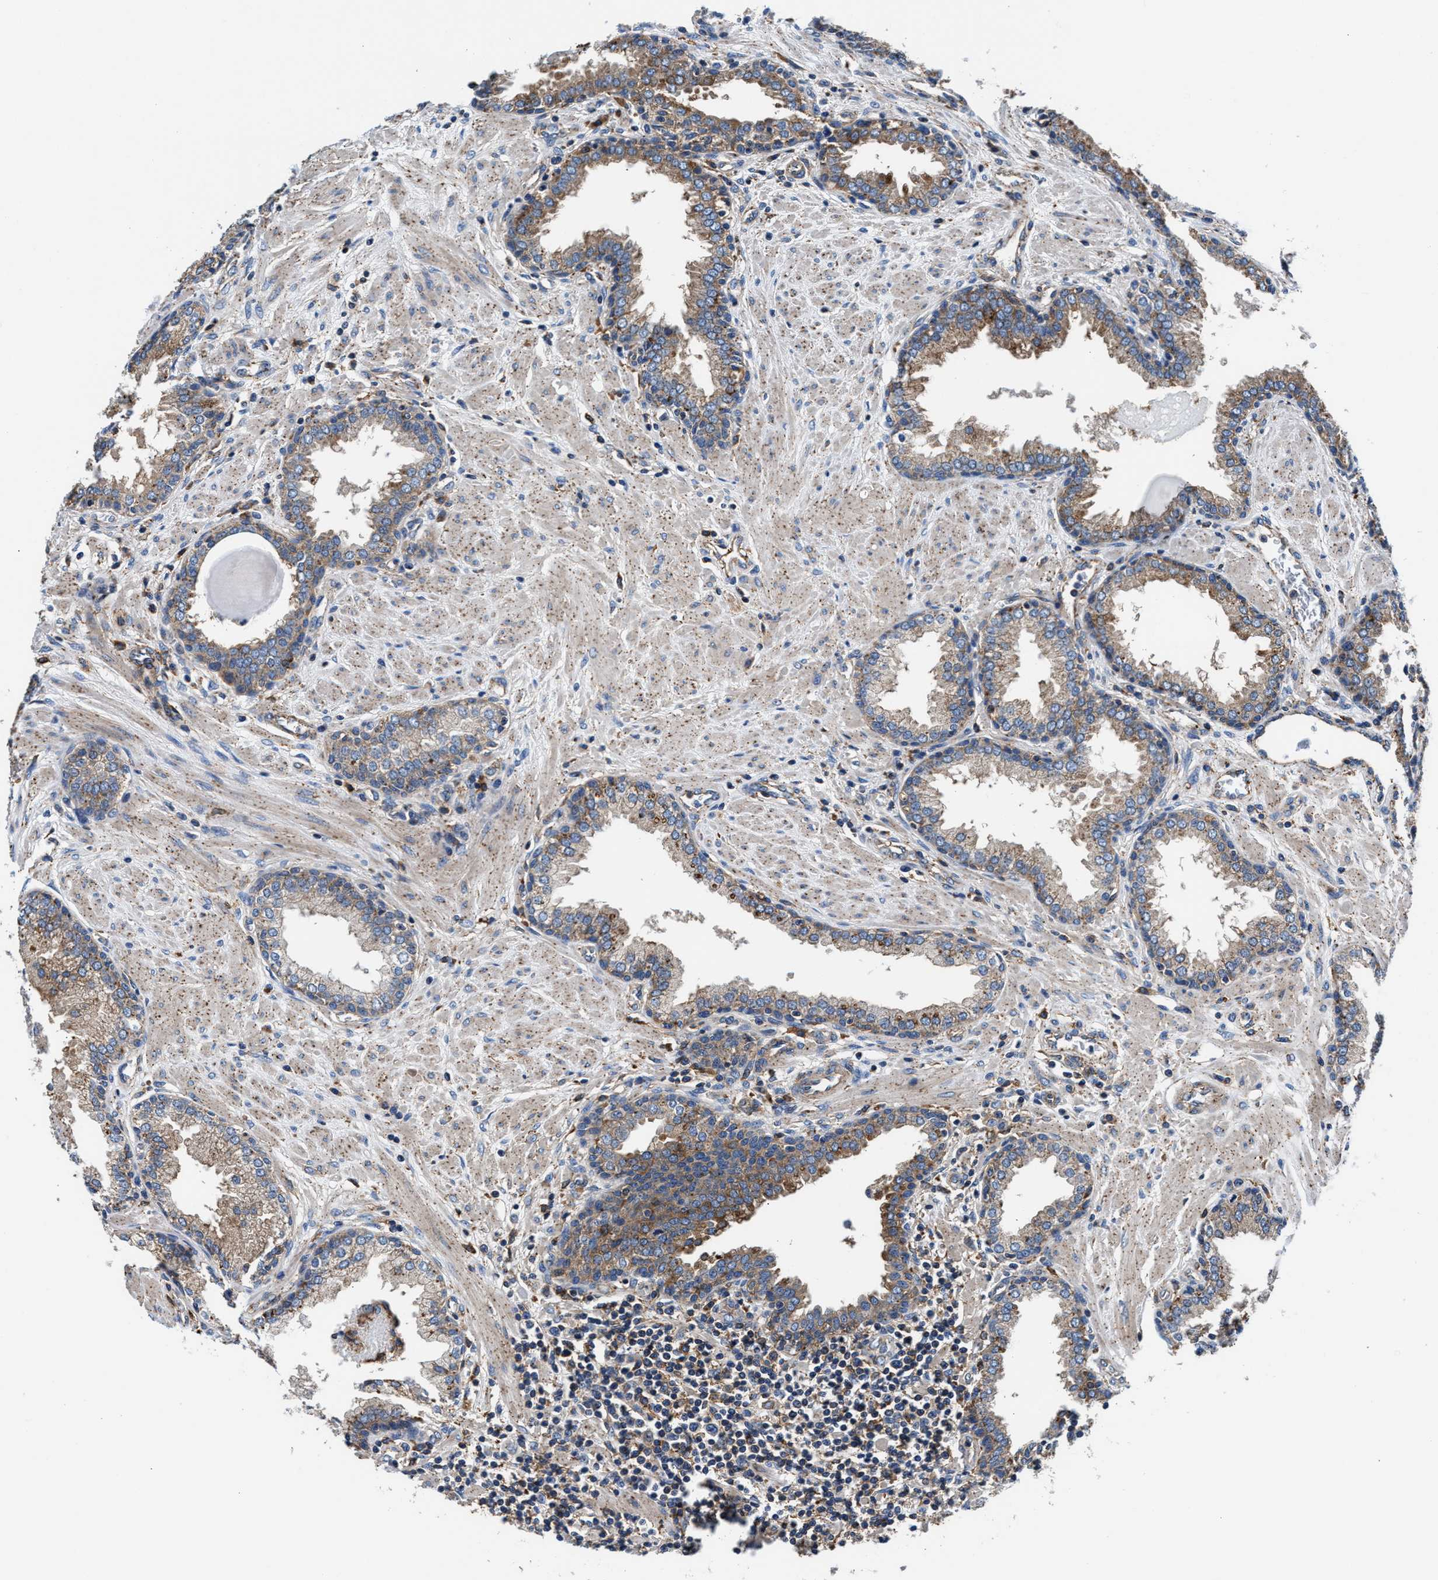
{"staining": {"intensity": "moderate", "quantity": ">75%", "location": "cytoplasmic/membranous"}, "tissue": "prostate", "cell_type": "Glandular cells", "image_type": "normal", "snomed": [{"axis": "morphology", "description": "Normal tissue, NOS"}, {"axis": "topography", "description": "Prostate"}], "caption": "Protein staining reveals moderate cytoplasmic/membranous positivity in about >75% of glandular cells in unremarkable prostate. (IHC, brightfield microscopy, high magnification).", "gene": "PPP1R9B", "patient": {"sex": "male", "age": 51}}